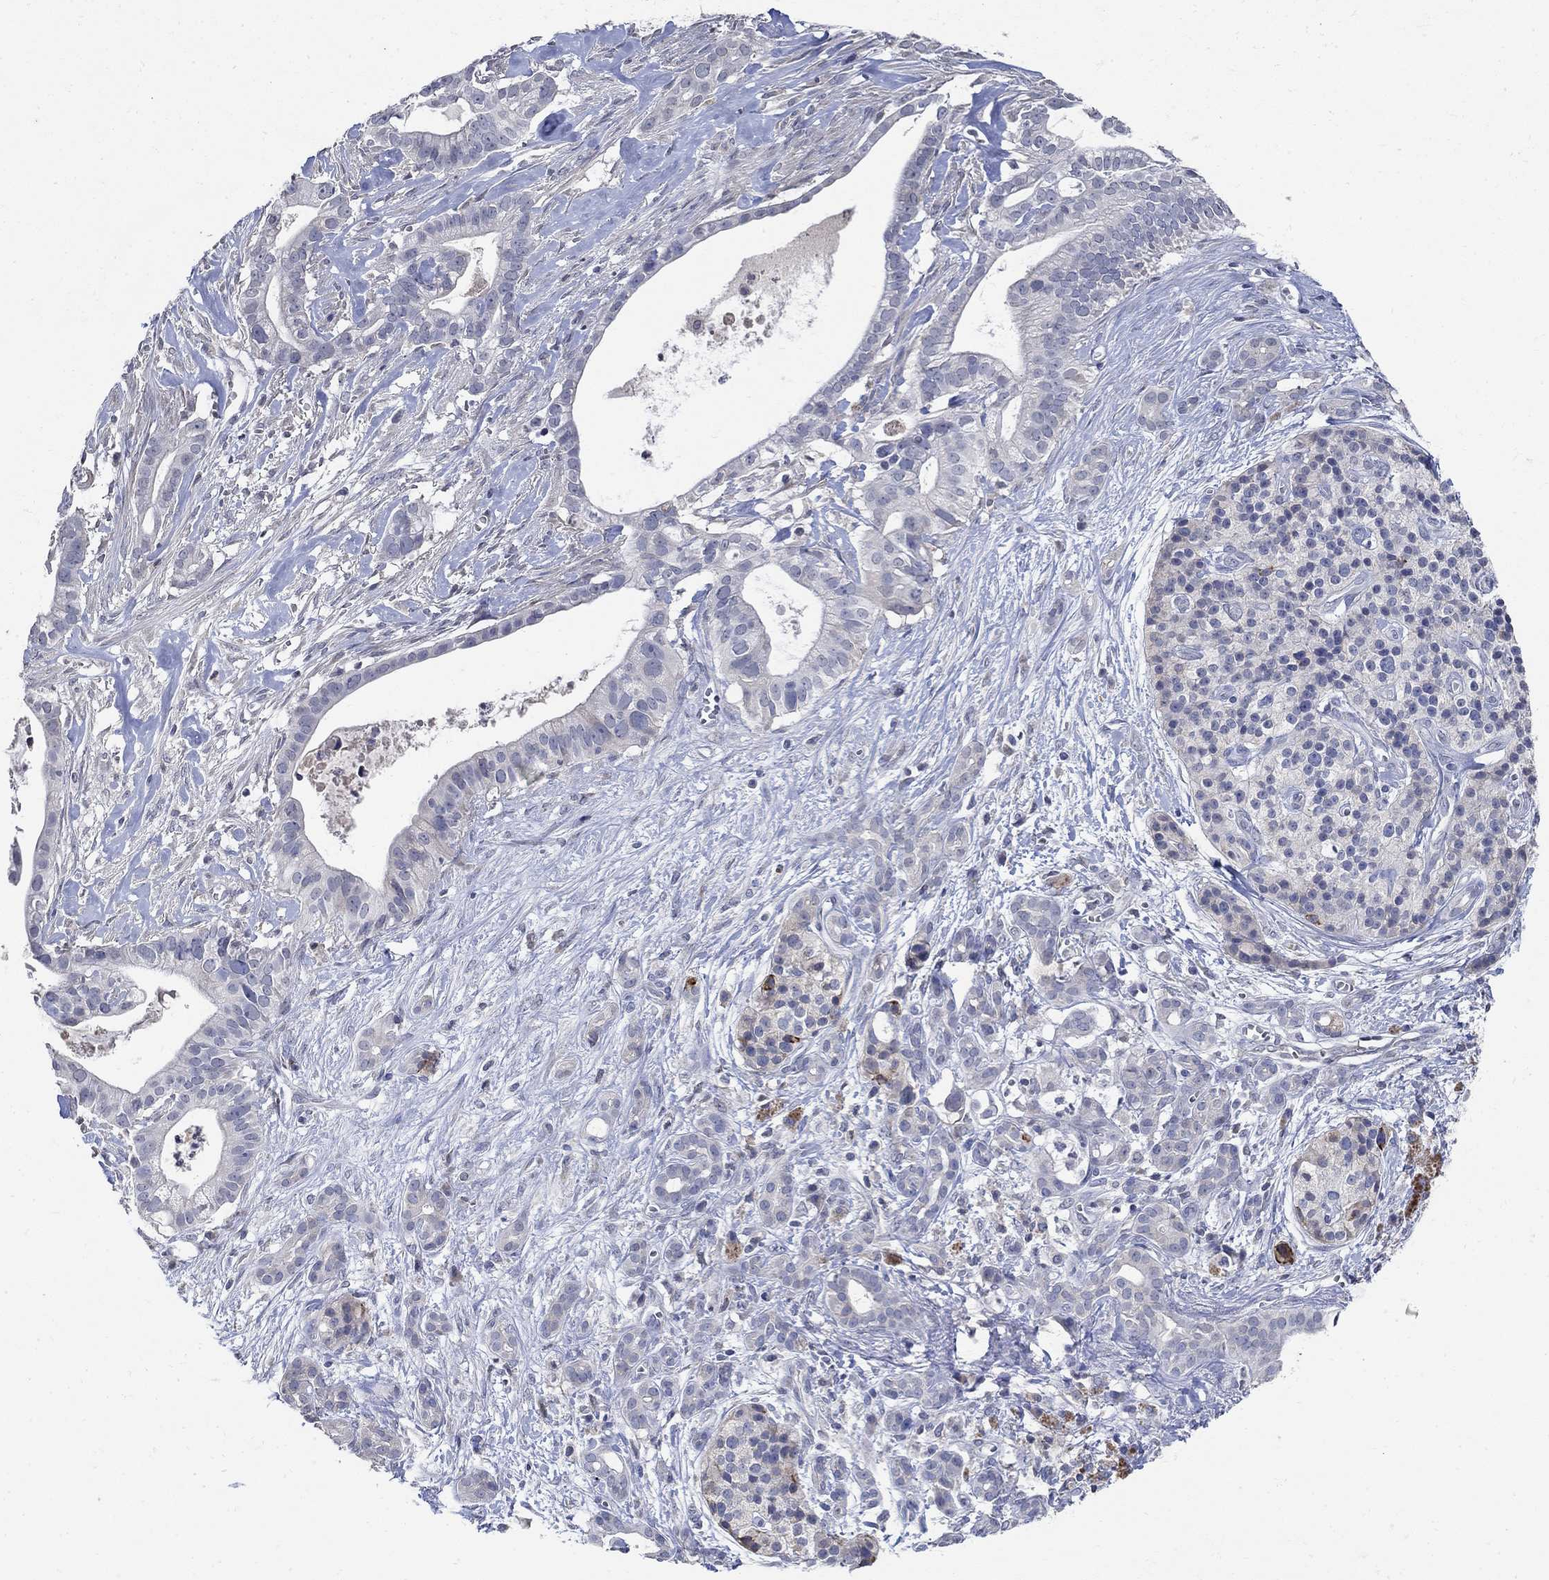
{"staining": {"intensity": "negative", "quantity": "none", "location": "none"}, "tissue": "pancreatic cancer", "cell_type": "Tumor cells", "image_type": "cancer", "snomed": [{"axis": "morphology", "description": "Adenocarcinoma, NOS"}, {"axis": "topography", "description": "Pancreas"}], "caption": "Immunohistochemistry image of neoplastic tissue: human pancreatic adenocarcinoma stained with DAB displays no significant protein positivity in tumor cells. (DAB IHC with hematoxylin counter stain).", "gene": "TMEM169", "patient": {"sex": "male", "age": 61}}